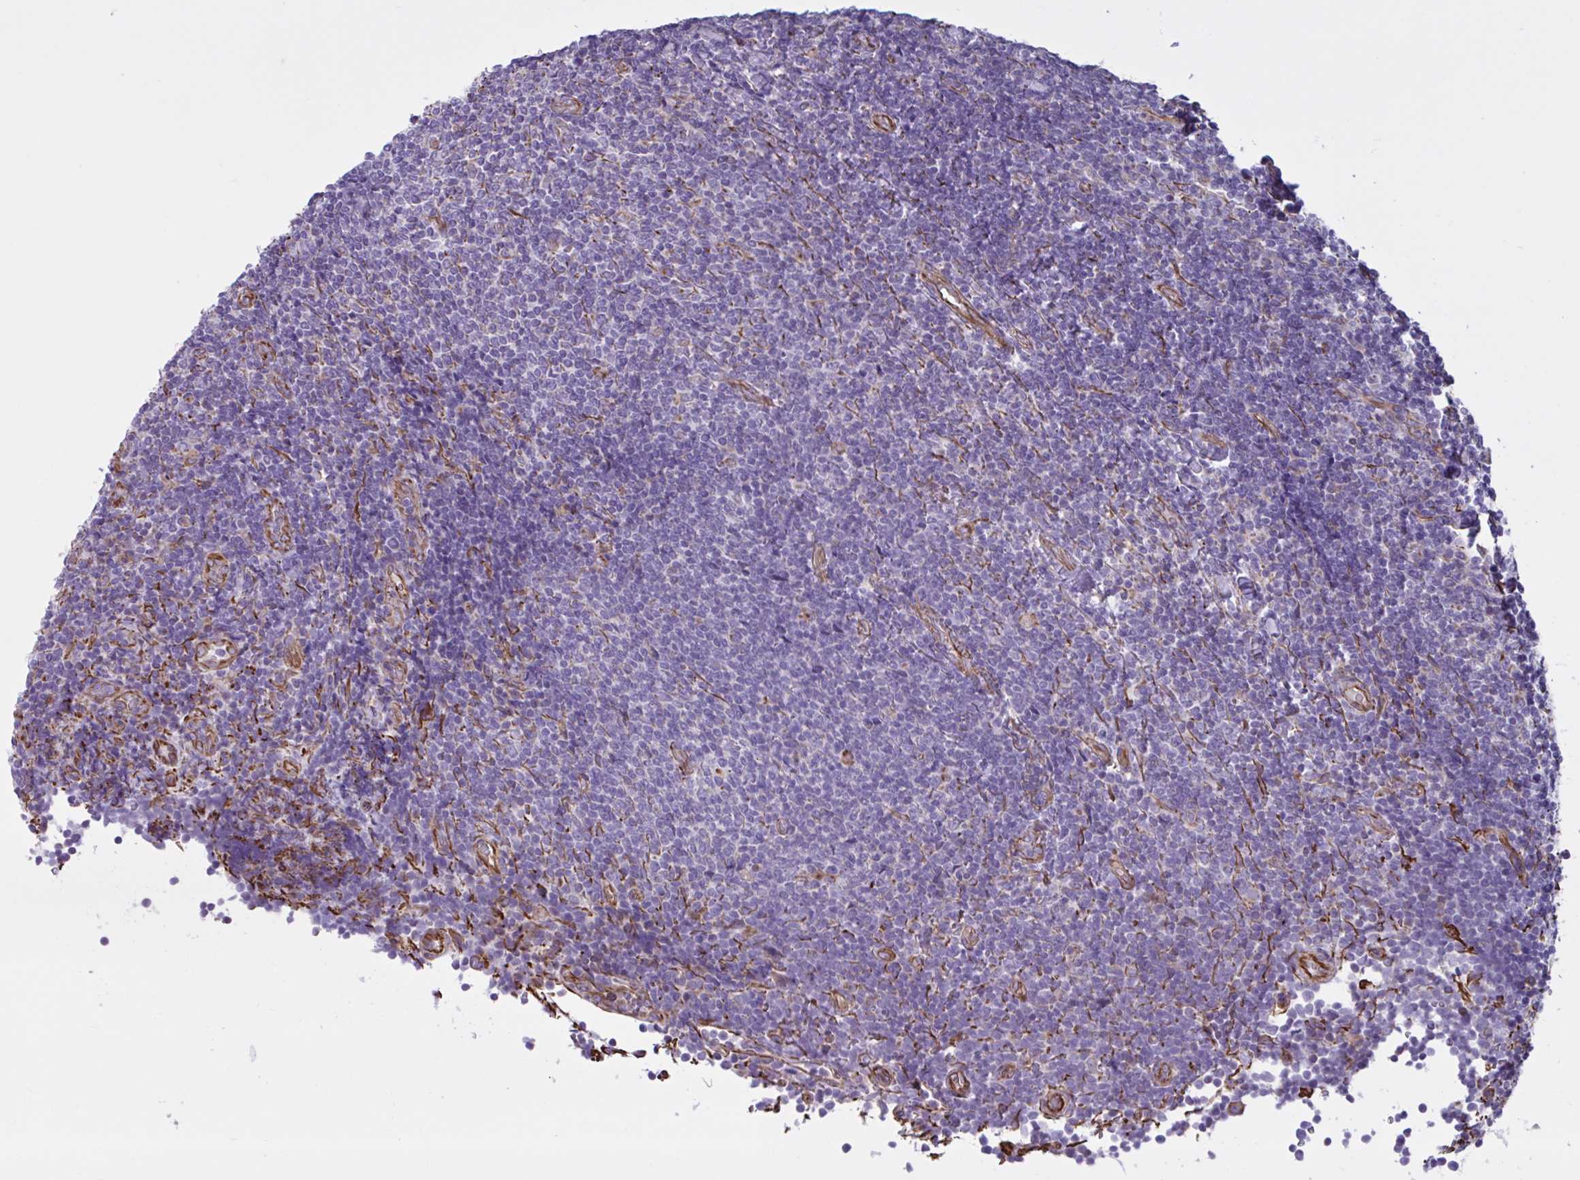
{"staining": {"intensity": "negative", "quantity": "none", "location": "none"}, "tissue": "lymphoma", "cell_type": "Tumor cells", "image_type": "cancer", "snomed": [{"axis": "morphology", "description": "Malignant lymphoma, non-Hodgkin's type, Low grade"}, {"axis": "topography", "description": "Lymph node"}], "caption": "This is a image of immunohistochemistry staining of malignant lymphoma, non-Hodgkin's type (low-grade), which shows no staining in tumor cells.", "gene": "TMEM86B", "patient": {"sex": "male", "age": 52}}